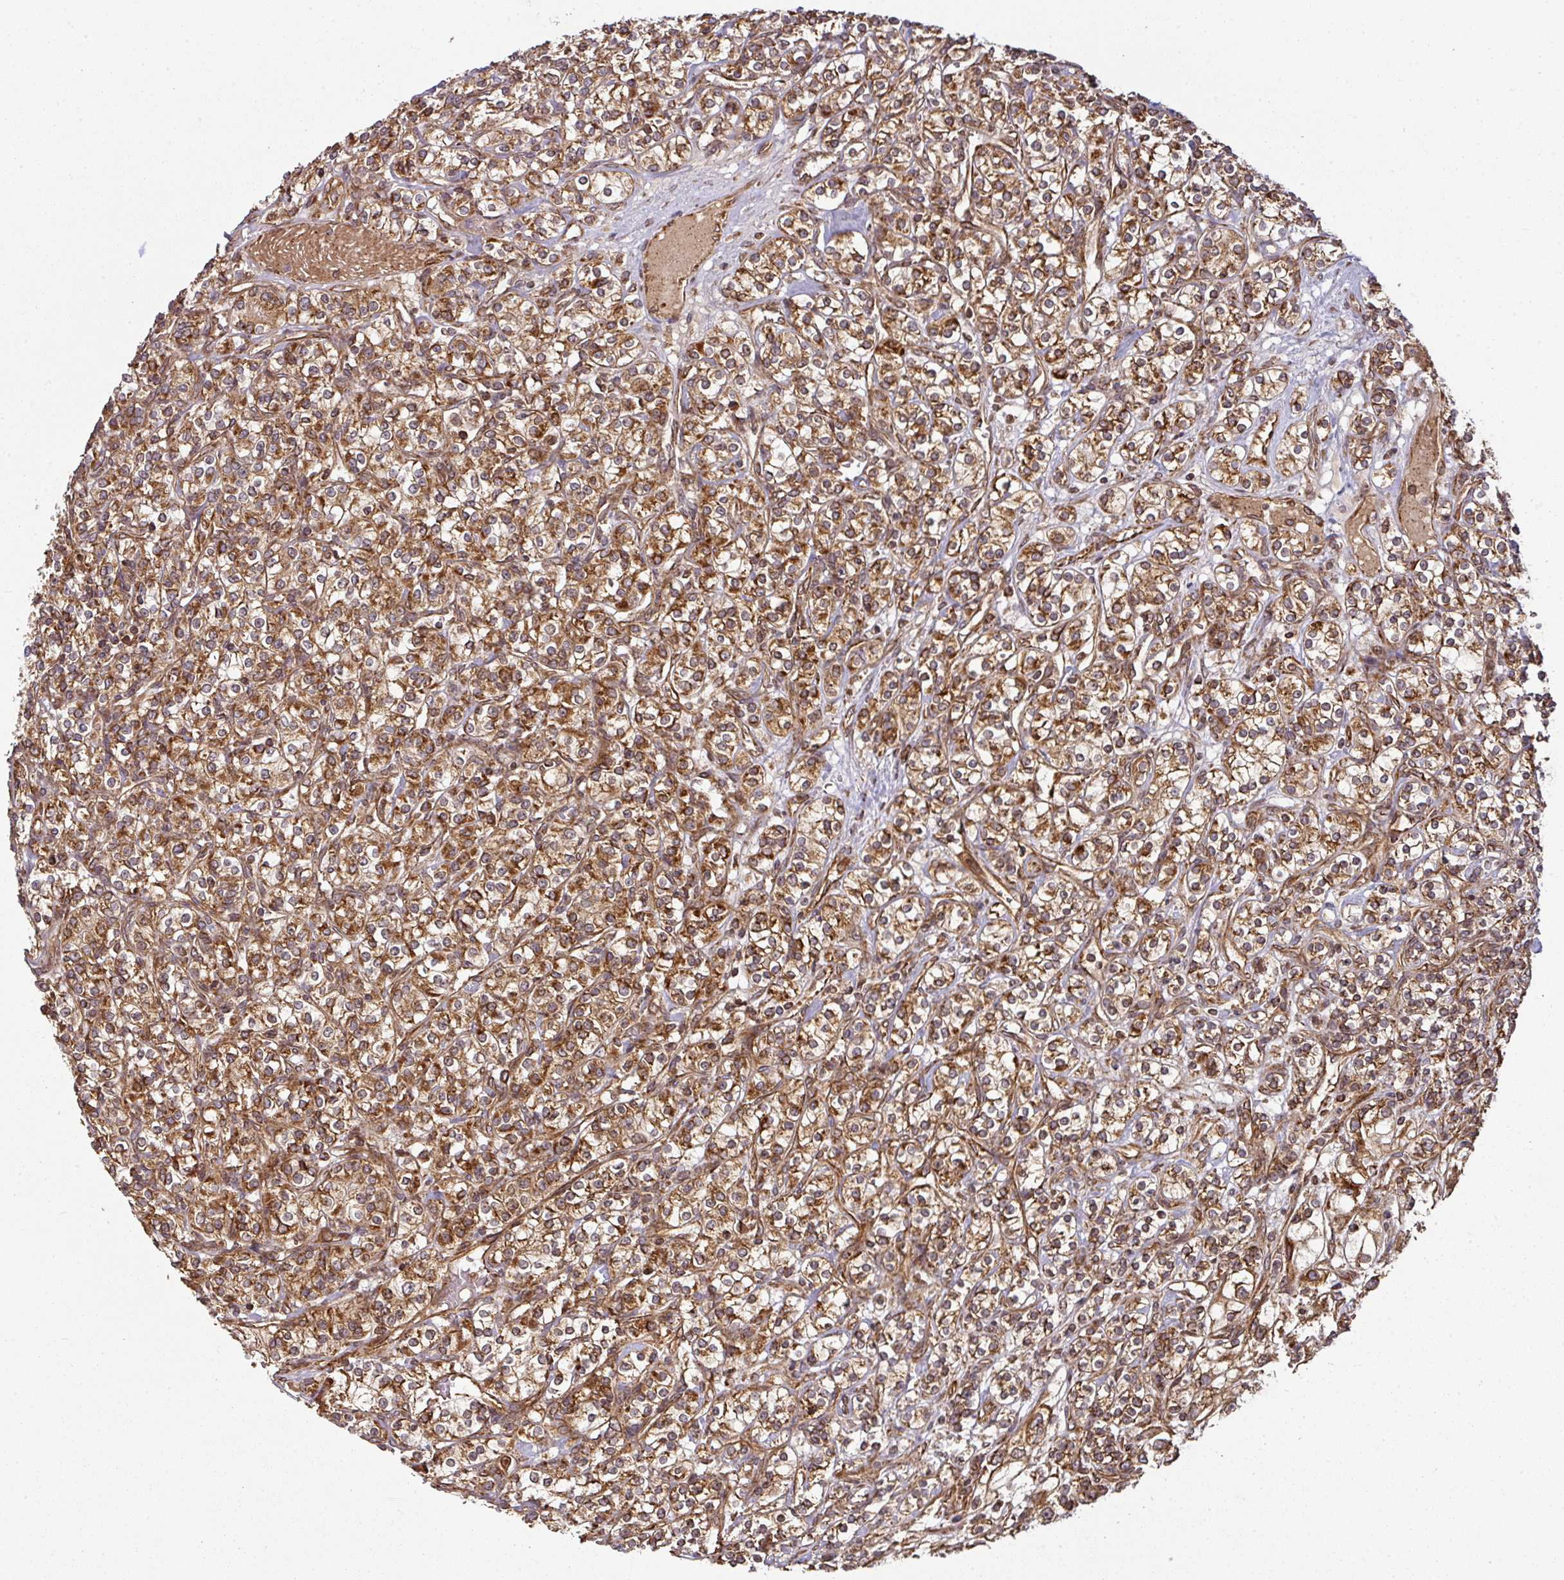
{"staining": {"intensity": "moderate", "quantity": ">75%", "location": "cytoplasmic/membranous"}, "tissue": "renal cancer", "cell_type": "Tumor cells", "image_type": "cancer", "snomed": [{"axis": "morphology", "description": "Adenocarcinoma, NOS"}, {"axis": "topography", "description": "Kidney"}], "caption": "The image demonstrates immunohistochemical staining of renal adenocarcinoma. There is moderate cytoplasmic/membranous expression is present in approximately >75% of tumor cells.", "gene": "TRAP1", "patient": {"sex": "male", "age": 77}}